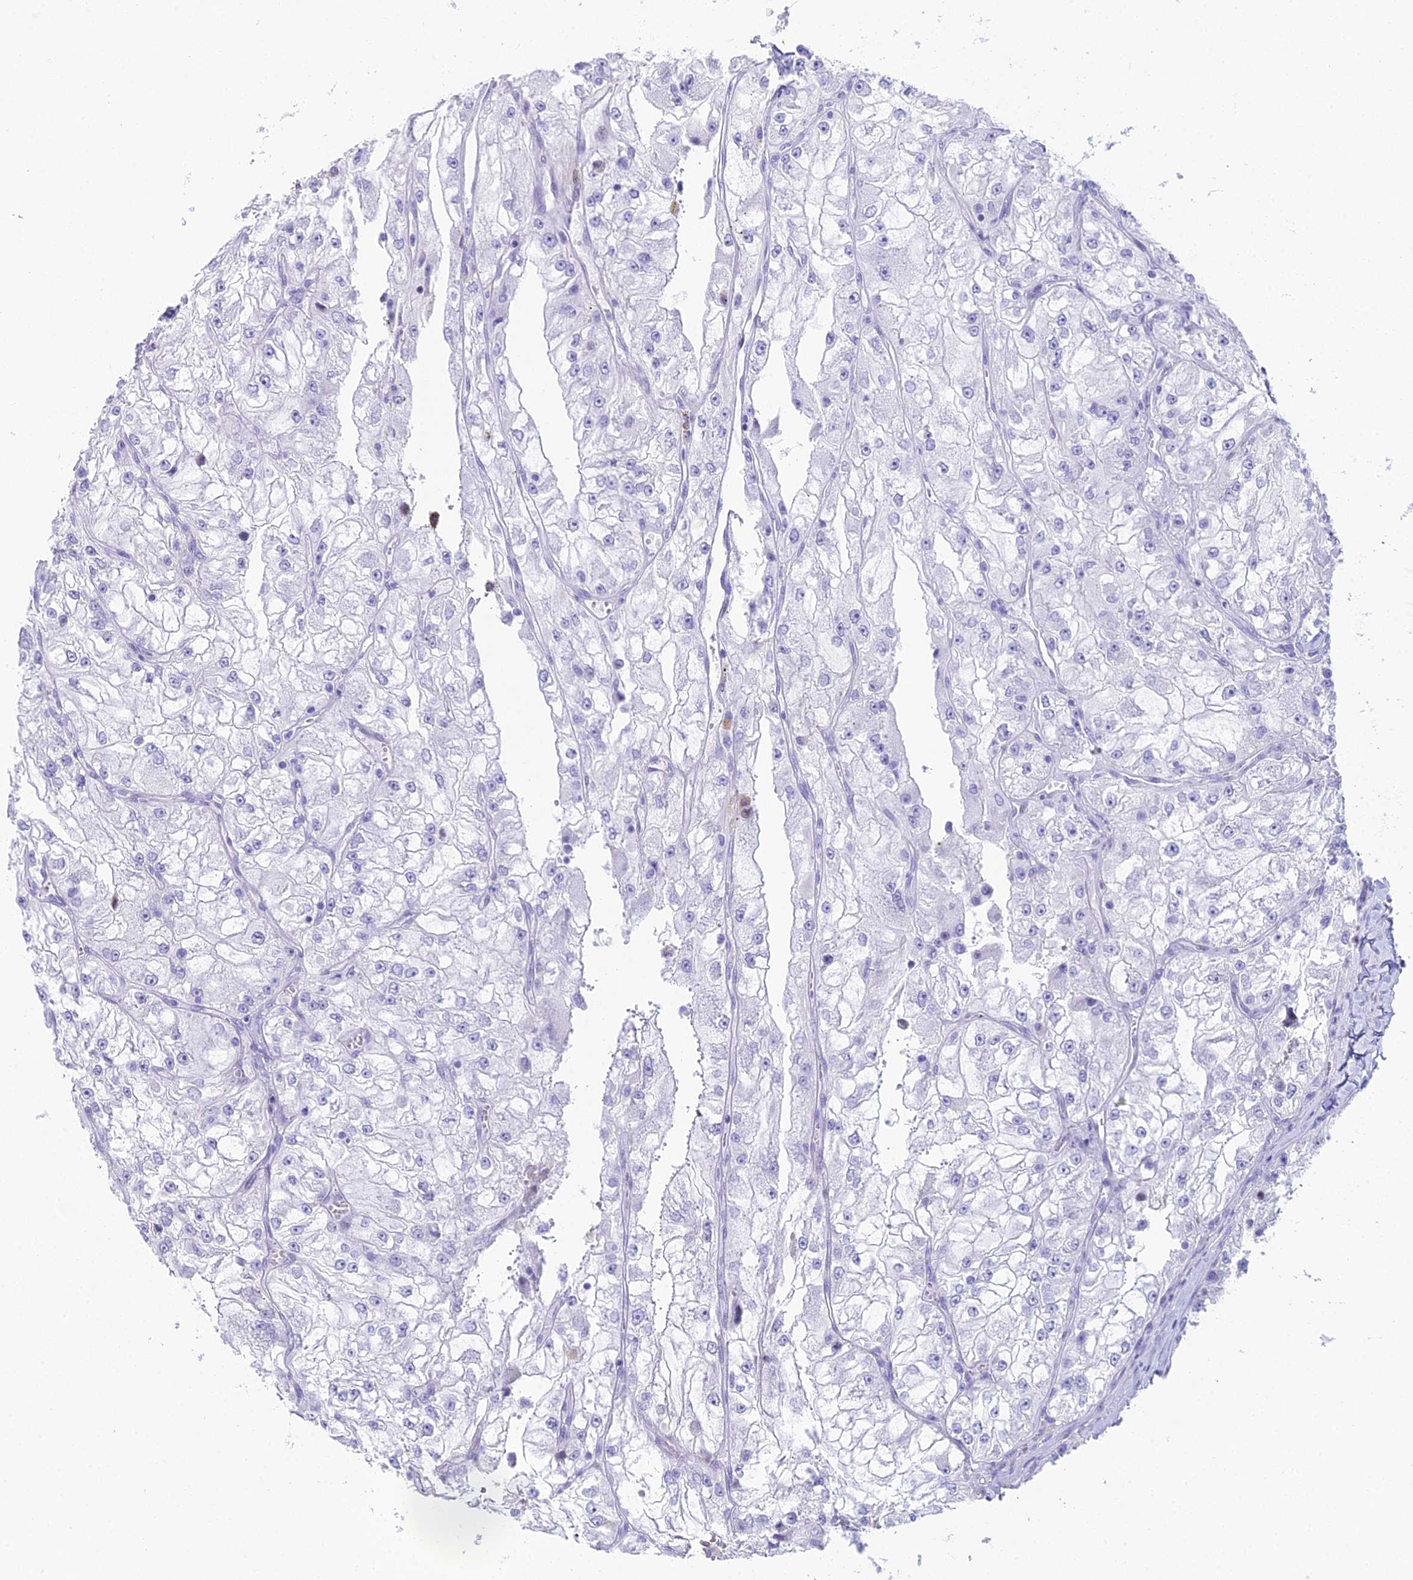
{"staining": {"intensity": "negative", "quantity": "none", "location": "none"}, "tissue": "renal cancer", "cell_type": "Tumor cells", "image_type": "cancer", "snomed": [{"axis": "morphology", "description": "Adenocarcinoma, NOS"}, {"axis": "topography", "description": "Kidney"}], "caption": "Immunohistochemistry (IHC) histopathology image of human renal adenocarcinoma stained for a protein (brown), which reveals no expression in tumor cells. Nuclei are stained in blue.", "gene": "CC2D2A", "patient": {"sex": "female", "age": 72}}